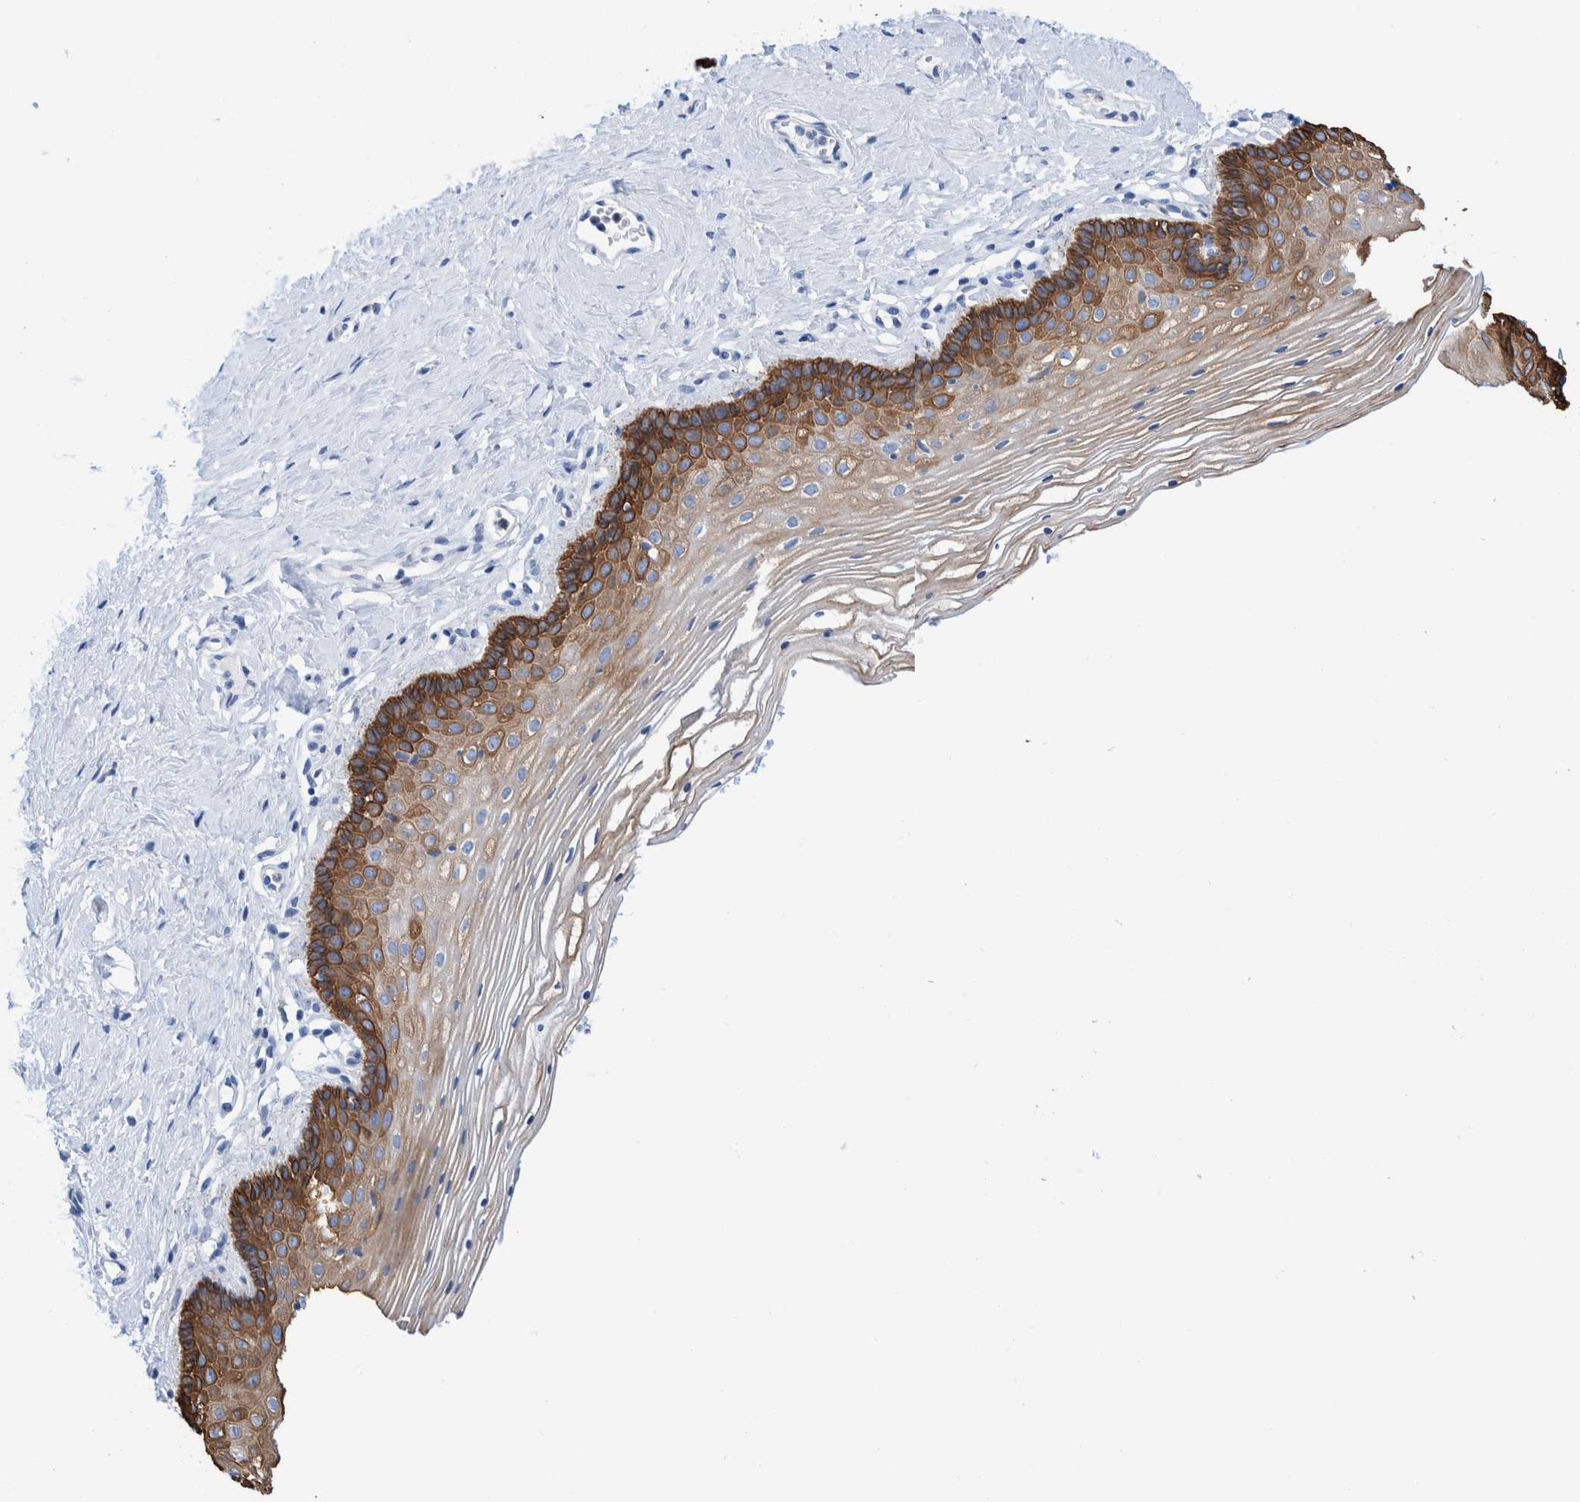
{"staining": {"intensity": "strong", "quantity": "25%-75%", "location": "cytoplasmic/membranous"}, "tissue": "vagina", "cell_type": "Squamous epithelial cells", "image_type": "normal", "snomed": [{"axis": "morphology", "description": "Normal tissue, NOS"}, {"axis": "topography", "description": "Vagina"}], "caption": "Immunohistochemistry (IHC) (DAB (3,3'-diaminobenzidine)) staining of benign vagina shows strong cytoplasmic/membranous protein staining in approximately 25%-75% of squamous epithelial cells.", "gene": "KRT14", "patient": {"sex": "female", "age": 32}}